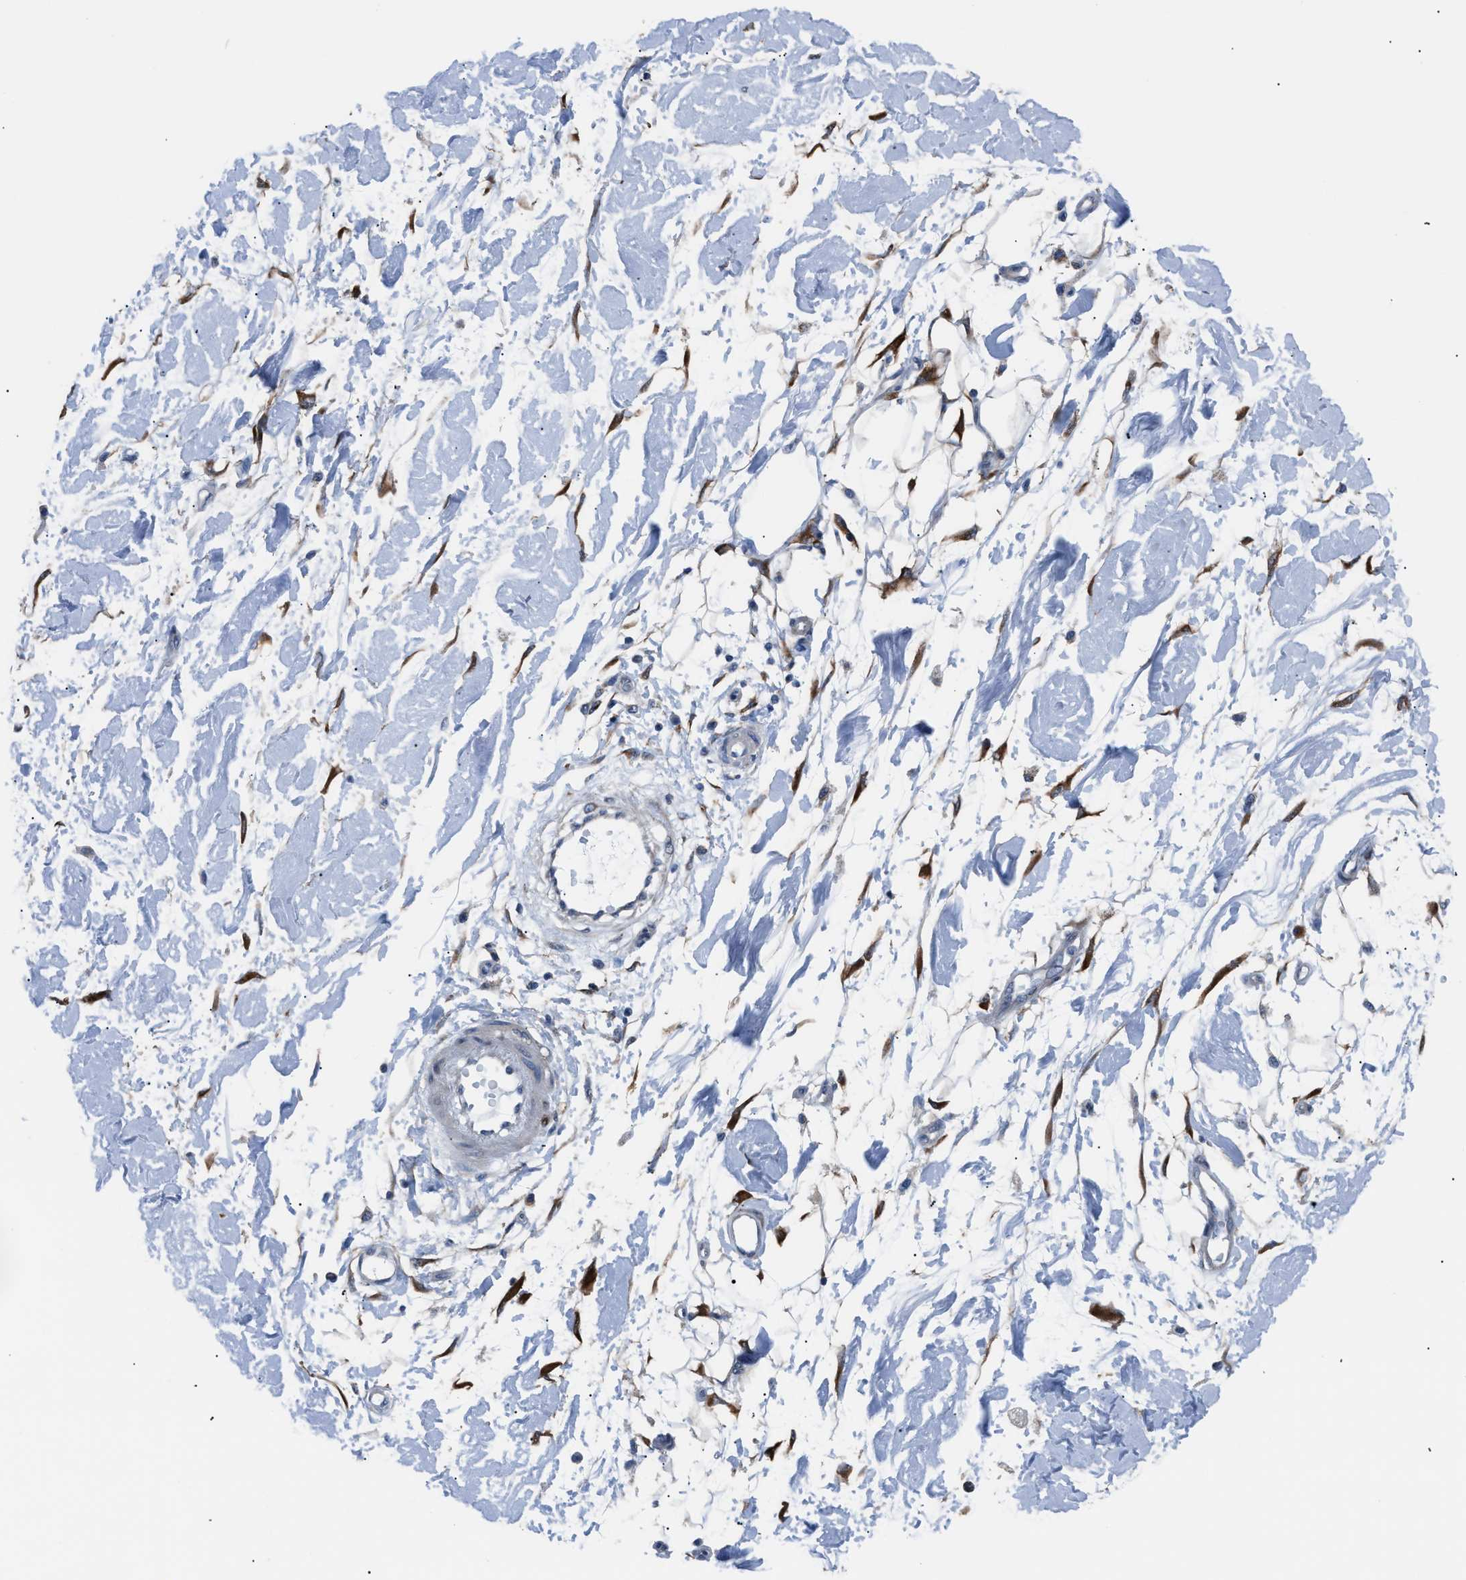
{"staining": {"intensity": "negative", "quantity": "none", "location": "none"}, "tissue": "adipose tissue", "cell_type": "Adipocytes", "image_type": "normal", "snomed": [{"axis": "morphology", "description": "Normal tissue, NOS"}, {"axis": "morphology", "description": "Squamous cell carcinoma, NOS"}, {"axis": "topography", "description": "Skin"}, {"axis": "topography", "description": "Peripheral nerve tissue"}], "caption": "This micrograph is of benign adipose tissue stained with immunohistochemistry (IHC) to label a protein in brown with the nuclei are counter-stained blue. There is no staining in adipocytes. (DAB (3,3'-diaminobenzidine) IHC with hematoxylin counter stain).", "gene": "TMEM45B", "patient": {"sex": "male", "age": 83}}